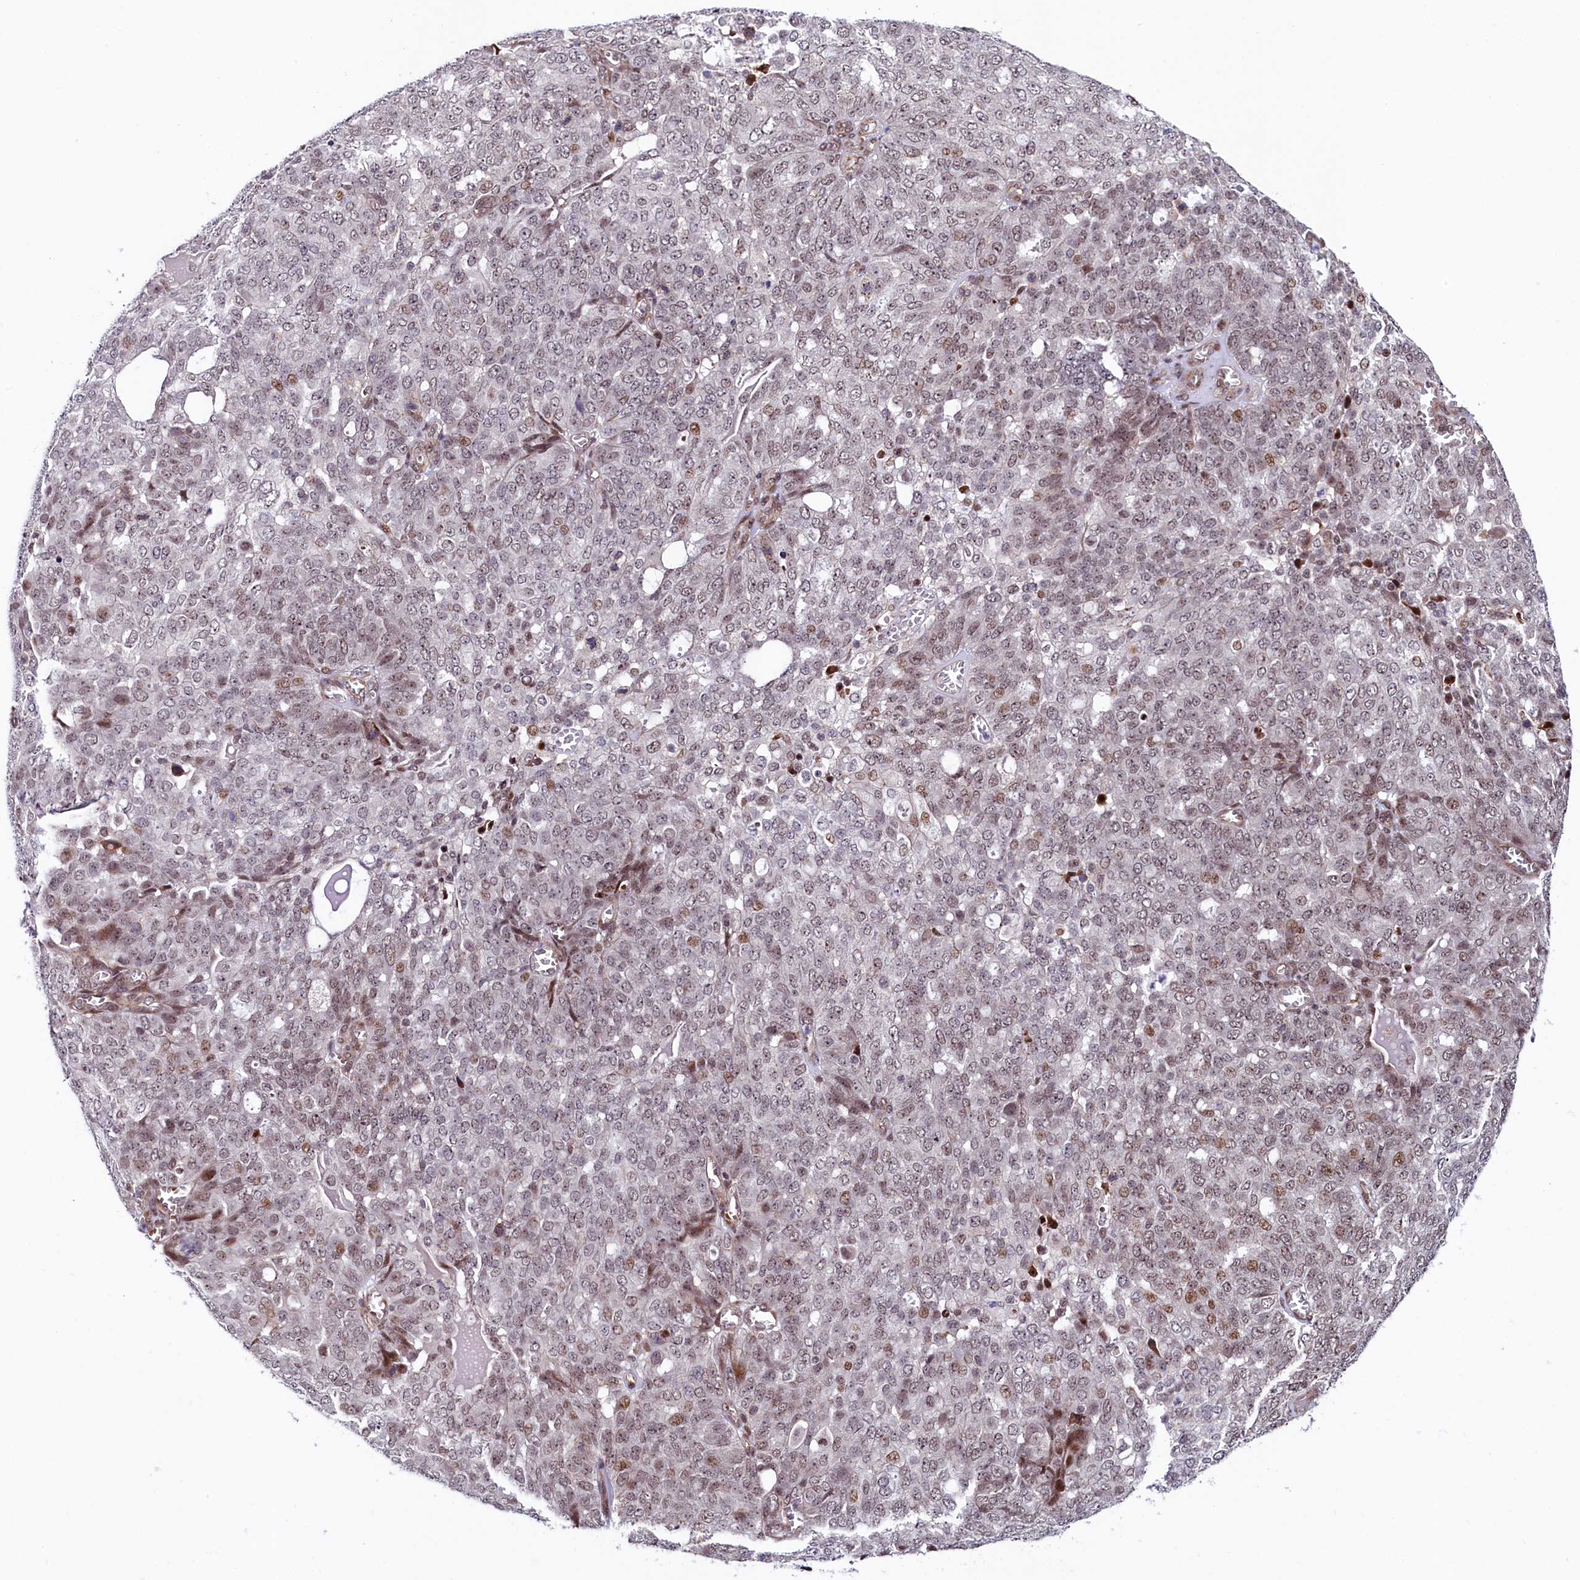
{"staining": {"intensity": "weak", "quantity": ">75%", "location": "nuclear"}, "tissue": "ovarian cancer", "cell_type": "Tumor cells", "image_type": "cancer", "snomed": [{"axis": "morphology", "description": "Cystadenocarcinoma, serous, NOS"}, {"axis": "topography", "description": "Soft tissue"}, {"axis": "topography", "description": "Ovary"}], "caption": "This is a photomicrograph of immunohistochemistry staining of ovarian serous cystadenocarcinoma, which shows weak expression in the nuclear of tumor cells.", "gene": "LEO1", "patient": {"sex": "female", "age": 57}}